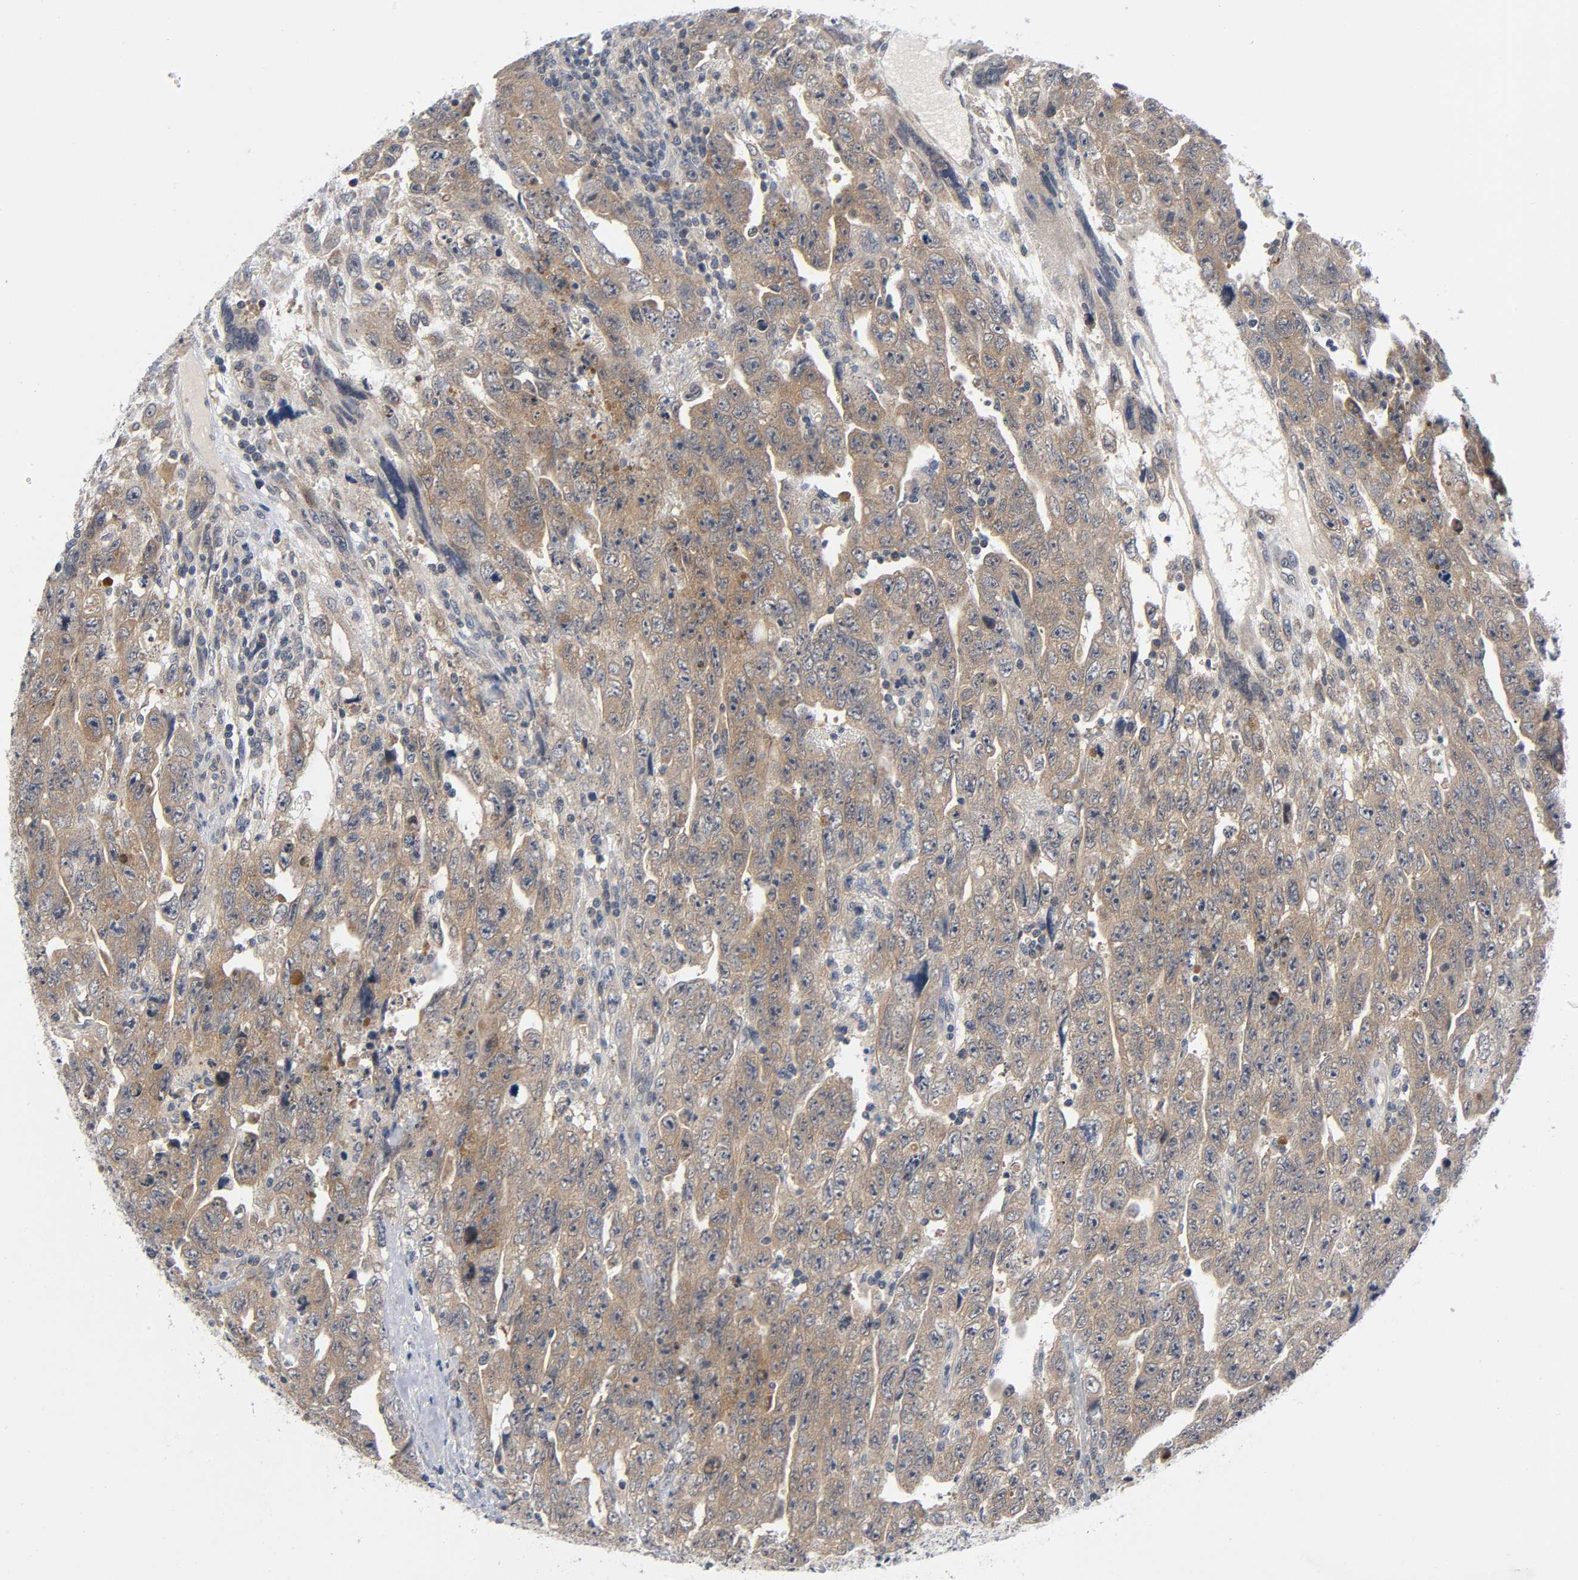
{"staining": {"intensity": "moderate", "quantity": ">75%", "location": "cytoplasmic/membranous"}, "tissue": "testis cancer", "cell_type": "Tumor cells", "image_type": "cancer", "snomed": [{"axis": "morphology", "description": "Carcinoma, Embryonal, NOS"}, {"axis": "topography", "description": "Testis"}], "caption": "Protein analysis of testis cancer tissue shows moderate cytoplasmic/membranous positivity in approximately >75% of tumor cells. (DAB (3,3'-diaminobenzidine) = brown stain, brightfield microscopy at high magnification).", "gene": "MAPK8", "patient": {"sex": "male", "age": 28}}